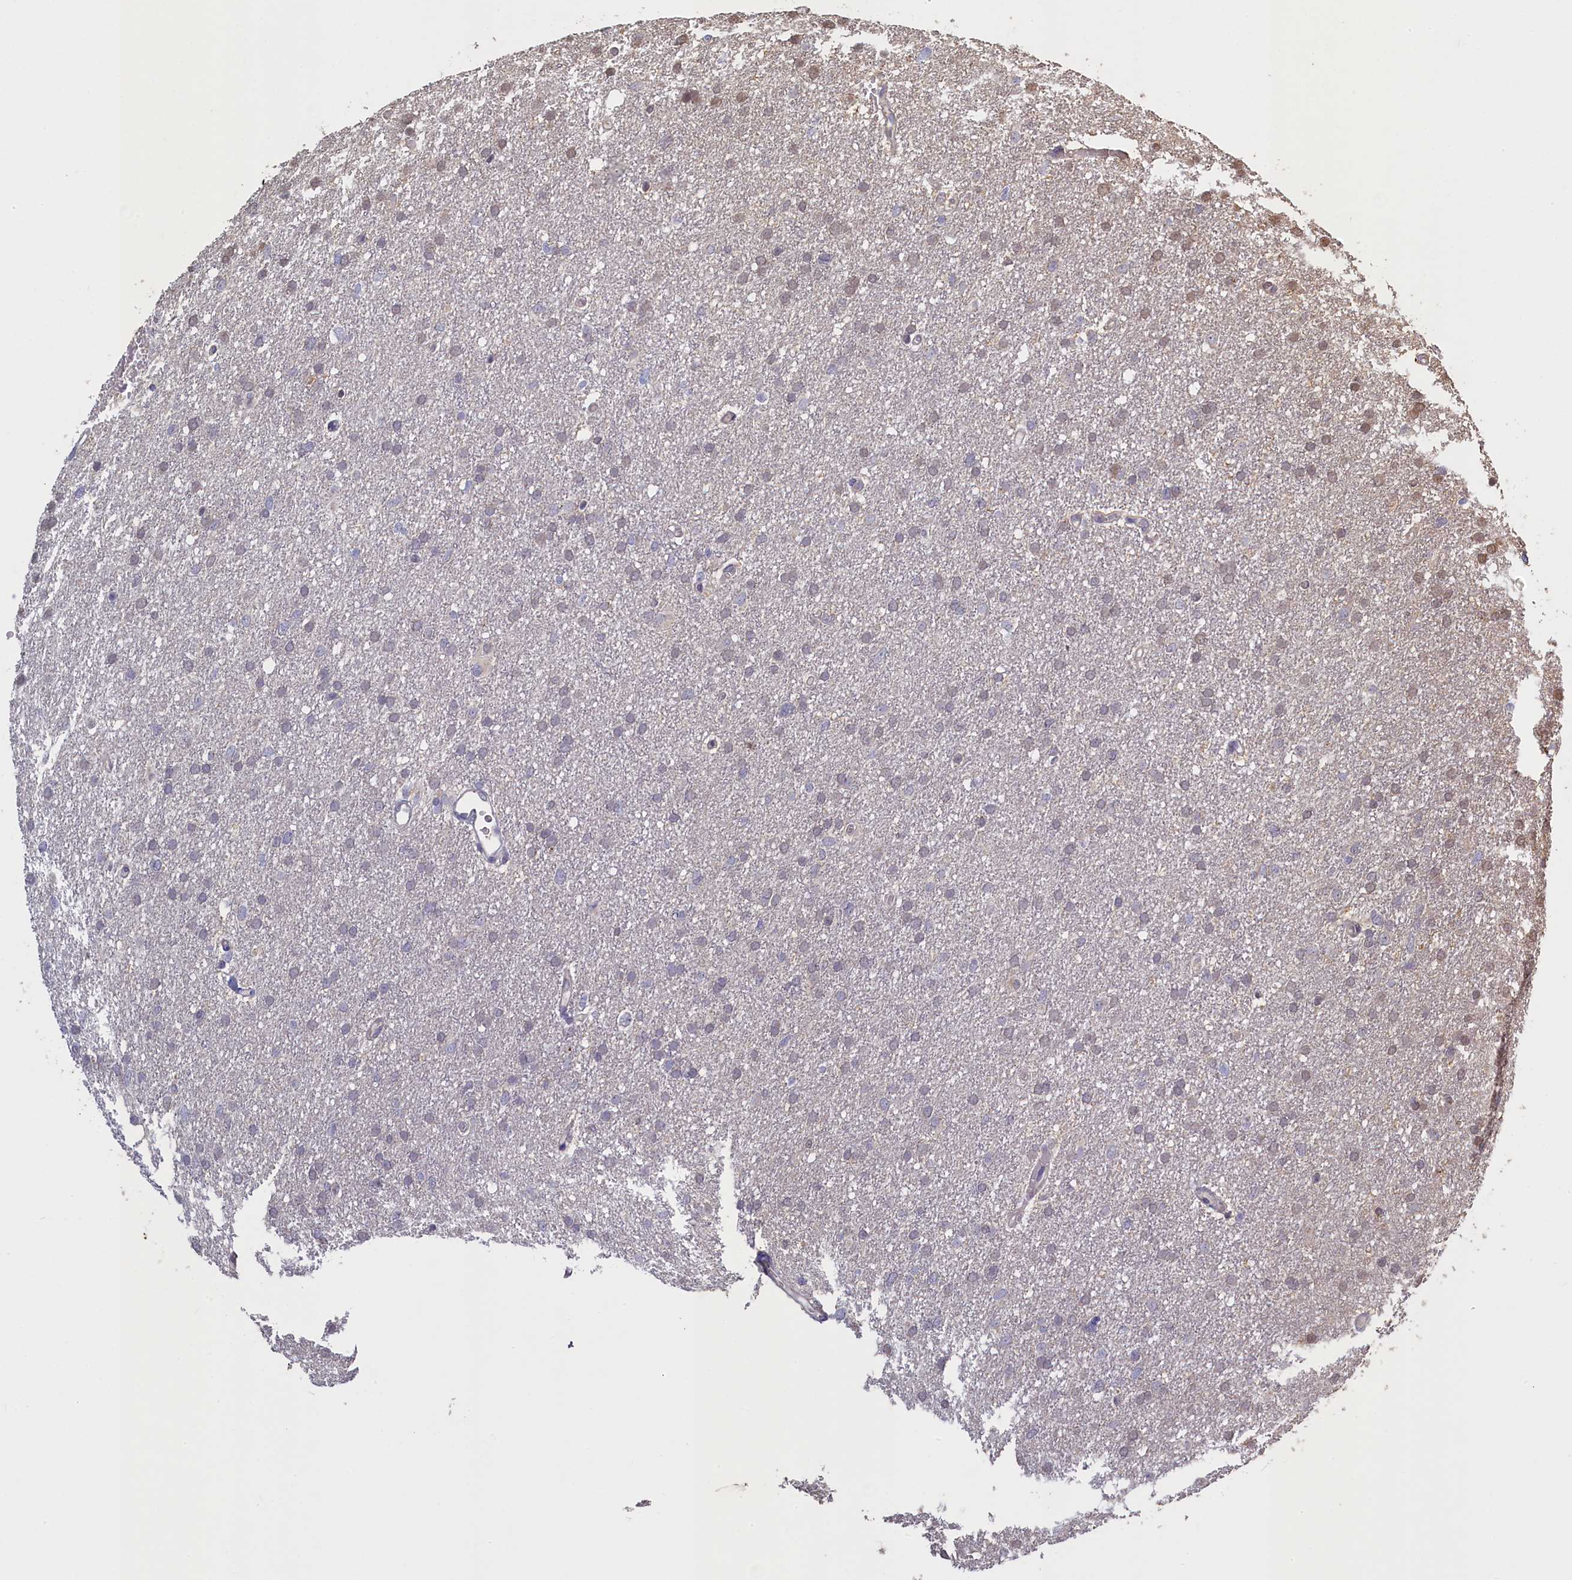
{"staining": {"intensity": "negative", "quantity": "none", "location": "none"}, "tissue": "glioma", "cell_type": "Tumor cells", "image_type": "cancer", "snomed": [{"axis": "morphology", "description": "Glioma, malignant, High grade"}, {"axis": "topography", "description": "Cerebral cortex"}], "caption": "DAB (3,3'-diaminobenzidine) immunohistochemical staining of human malignant high-grade glioma shows no significant staining in tumor cells.", "gene": "UCHL3", "patient": {"sex": "female", "age": 36}}